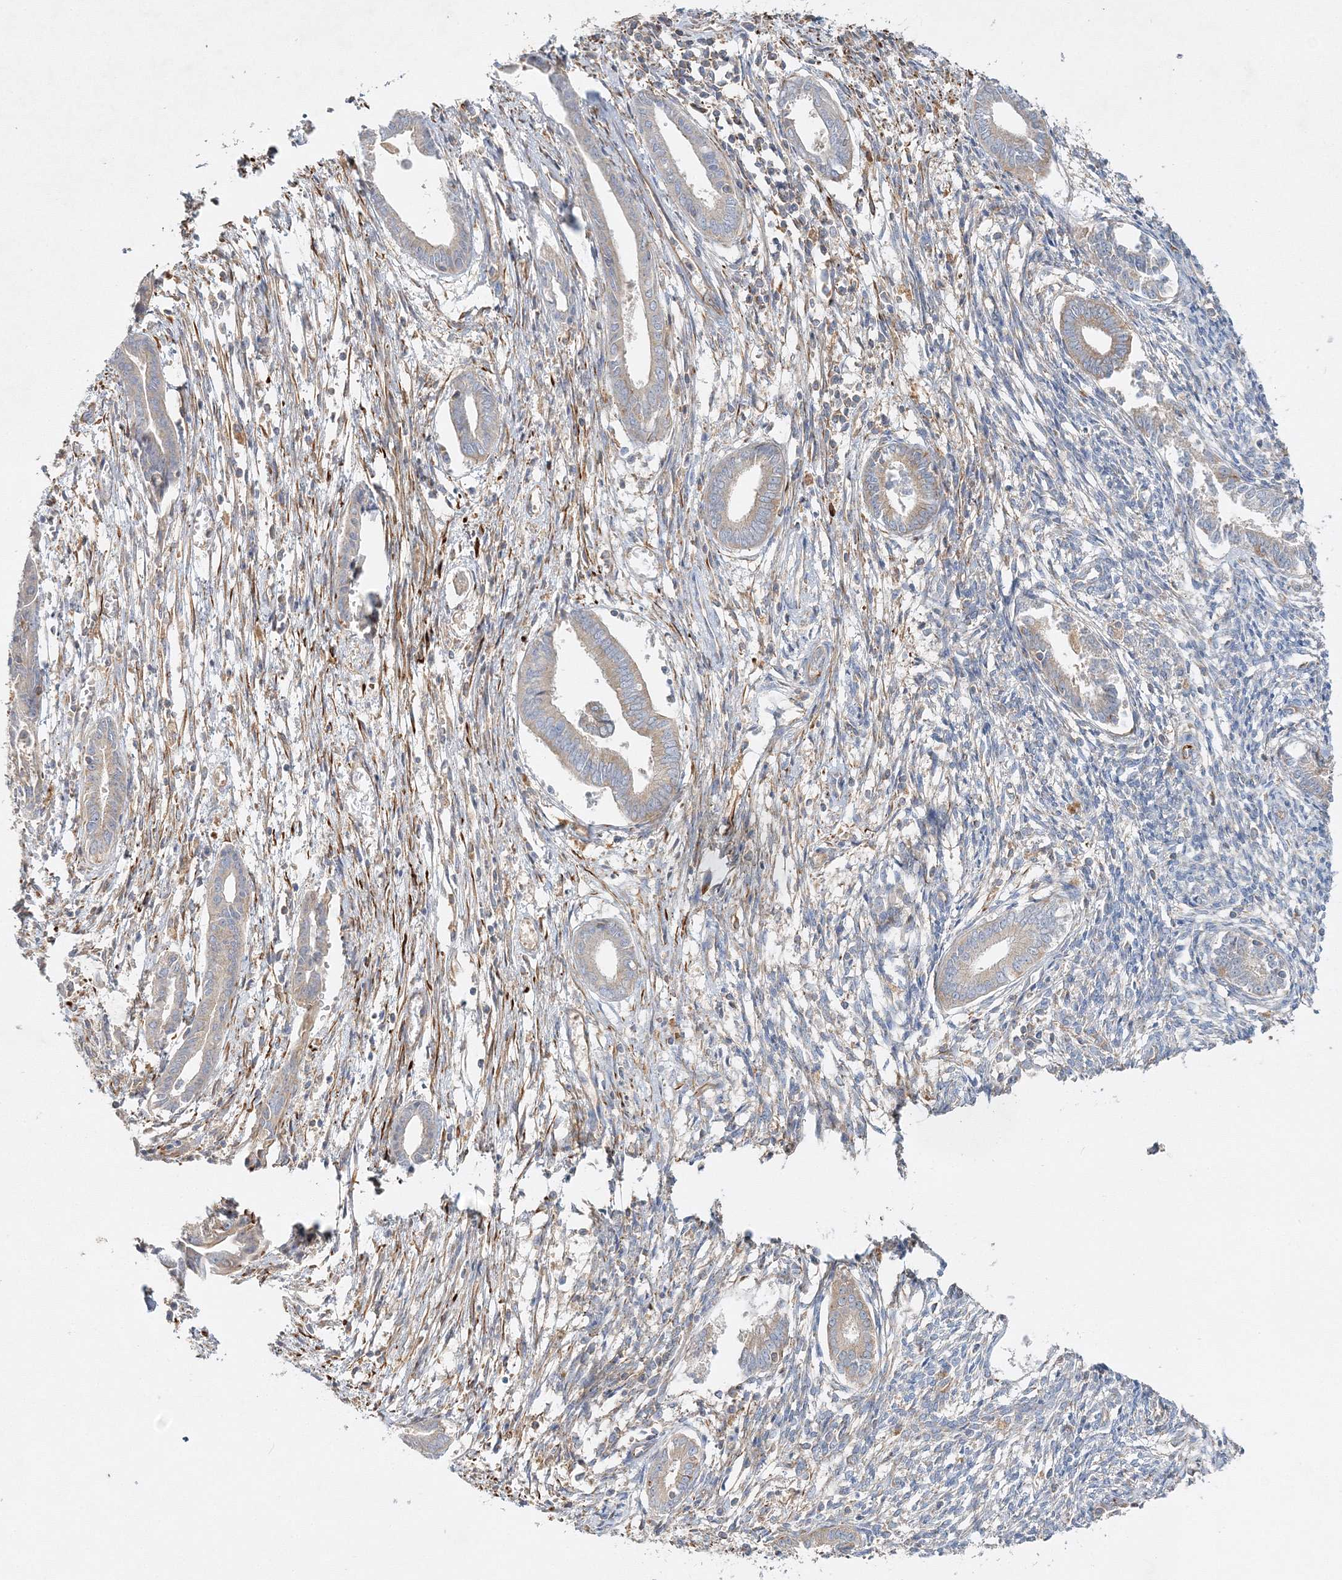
{"staining": {"intensity": "negative", "quantity": "none", "location": "none"}, "tissue": "endometrium", "cell_type": "Cells in endometrial stroma", "image_type": "normal", "snomed": [{"axis": "morphology", "description": "Normal tissue, NOS"}, {"axis": "topography", "description": "Endometrium"}], "caption": "DAB (3,3'-diaminobenzidine) immunohistochemical staining of unremarkable human endometrium reveals no significant positivity in cells in endometrial stroma. Brightfield microscopy of immunohistochemistry stained with DAB (3,3'-diaminobenzidine) (brown) and hematoxylin (blue), captured at high magnification.", "gene": "WDR37", "patient": {"sex": "female", "age": 56}}